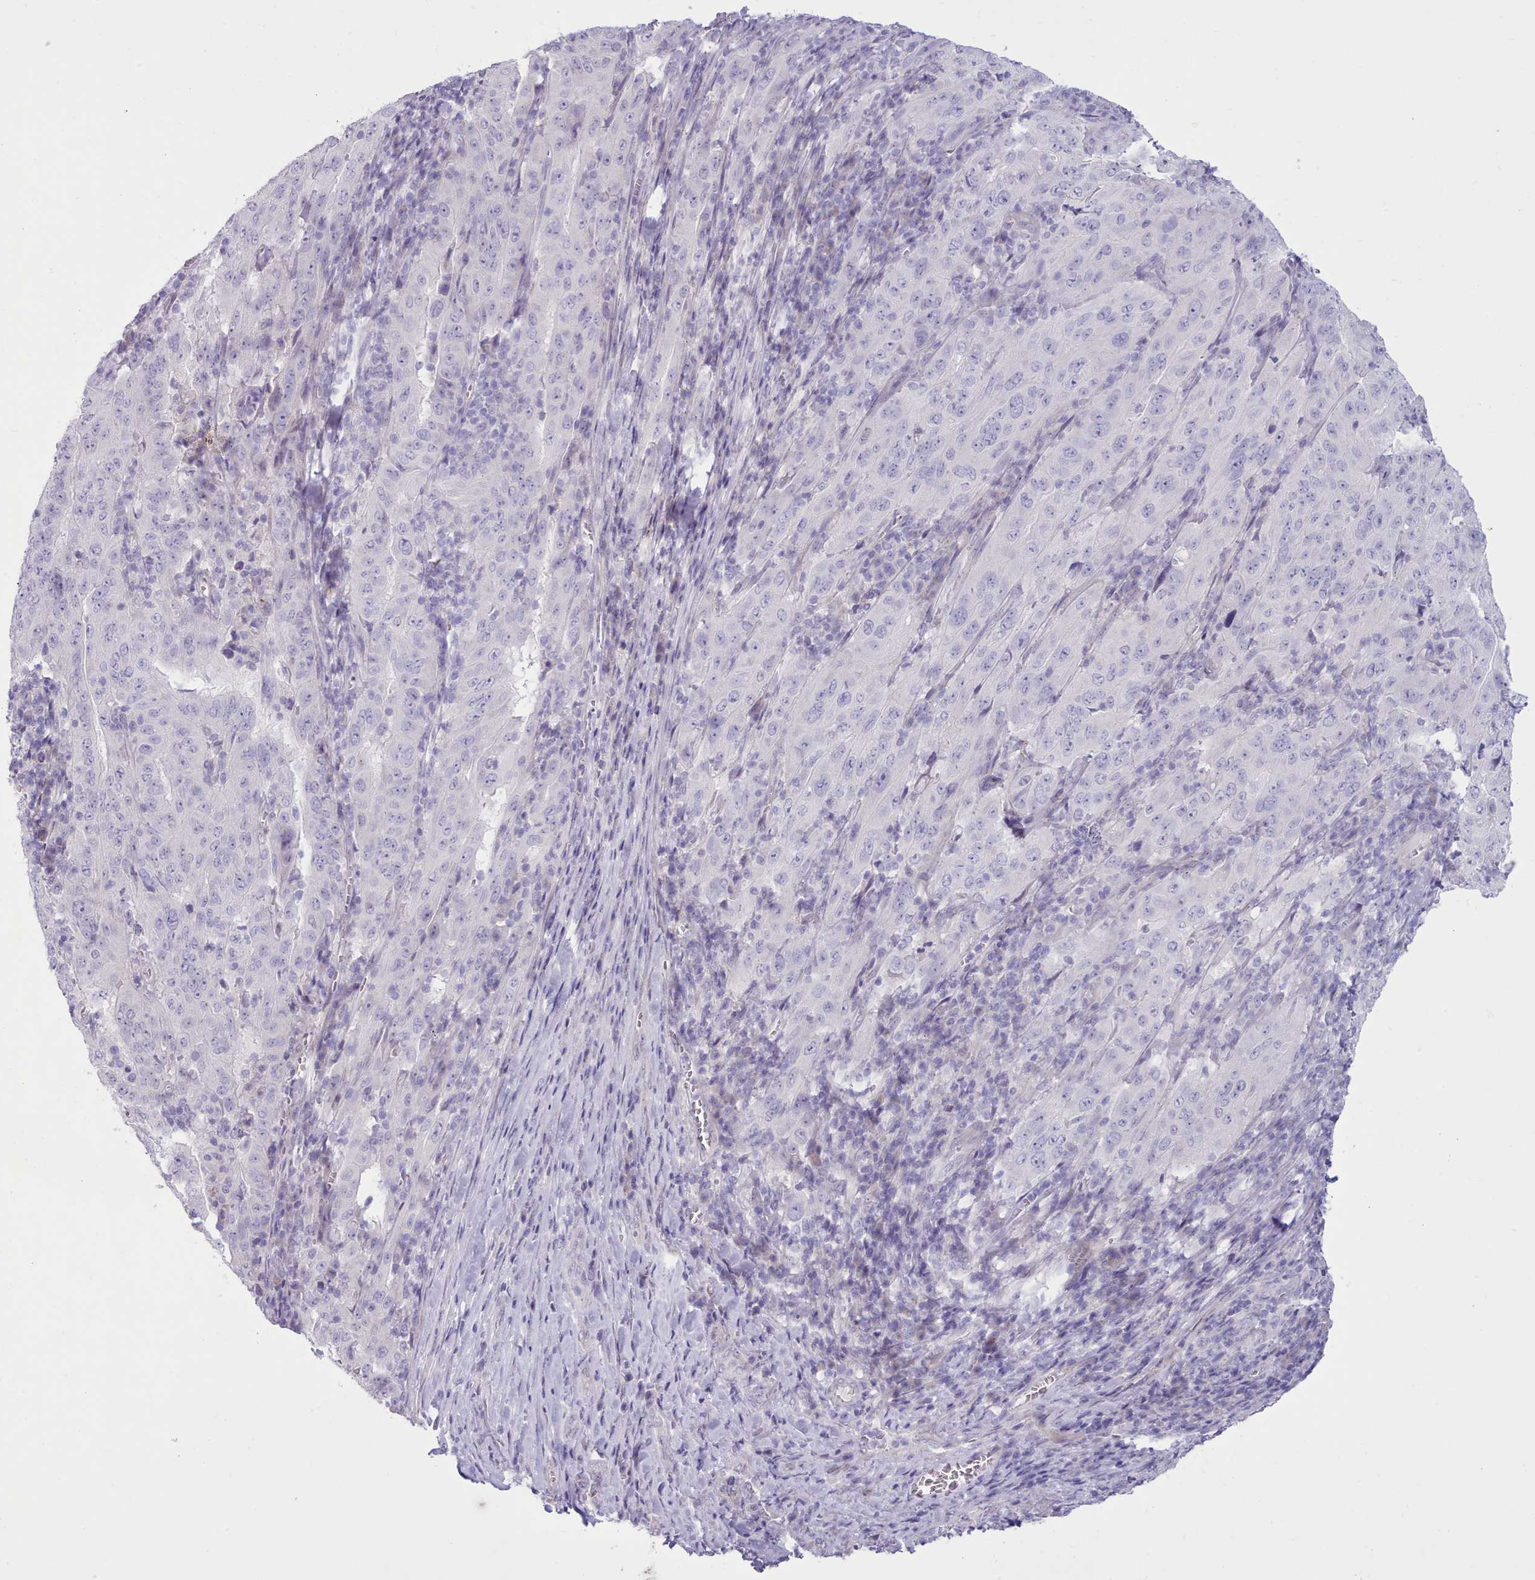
{"staining": {"intensity": "negative", "quantity": "none", "location": "none"}, "tissue": "pancreatic cancer", "cell_type": "Tumor cells", "image_type": "cancer", "snomed": [{"axis": "morphology", "description": "Adenocarcinoma, NOS"}, {"axis": "topography", "description": "Pancreas"}], "caption": "High magnification brightfield microscopy of pancreatic cancer (adenocarcinoma) stained with DAB (3,3'-diaminobenzidine) (brown) and counterstained with hematoxylin (blue): tumor cells show no significant expression. The staining was performed using DAB to visualize the protein expression in brown, while the nuclei were stained in blue with hematoxylin (Magnification: 20x).", "gene": "TMEM253", "patient": {"sex": "male", "age": 63}}